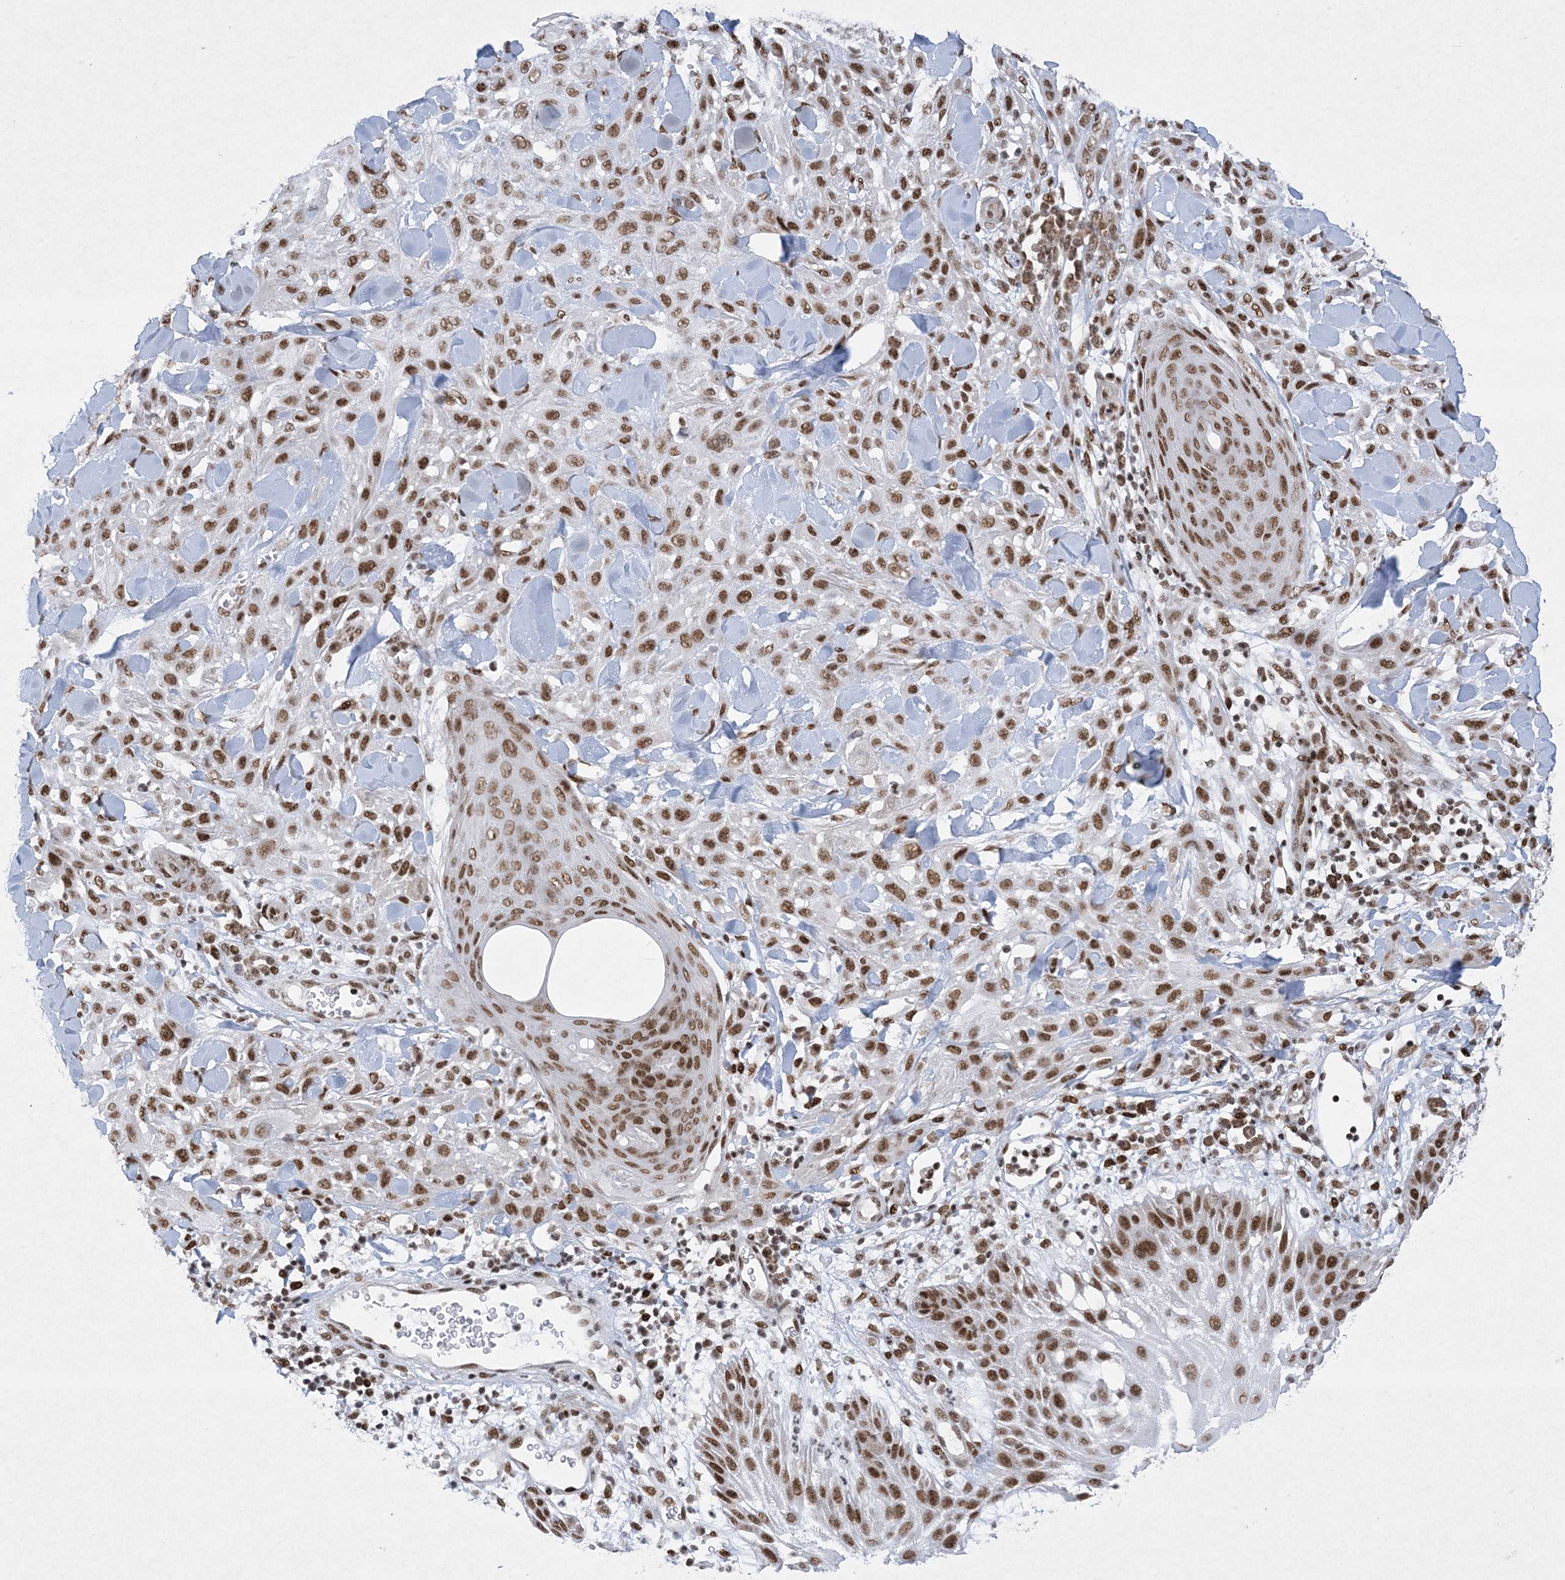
{"staining": {"intensity": "moderate", "quantity": ">75%", "location": "nuclear"}, "tissue": "skin cancer", "cell_type": "Tumor cells", "image_type": "cancer", "snomed": [{"axis": "morphology", "description": "Squamous cell carcinoma, NOS"}, {"axis": "topography", "description": "Skin"}], "caption": "Squamous cell carcinoma (skin) stained with a protein marker exhibits moderate staining in tumor cells.", "gene": "PKNOX2", "patient": {"sex": "male", "age": 24}}